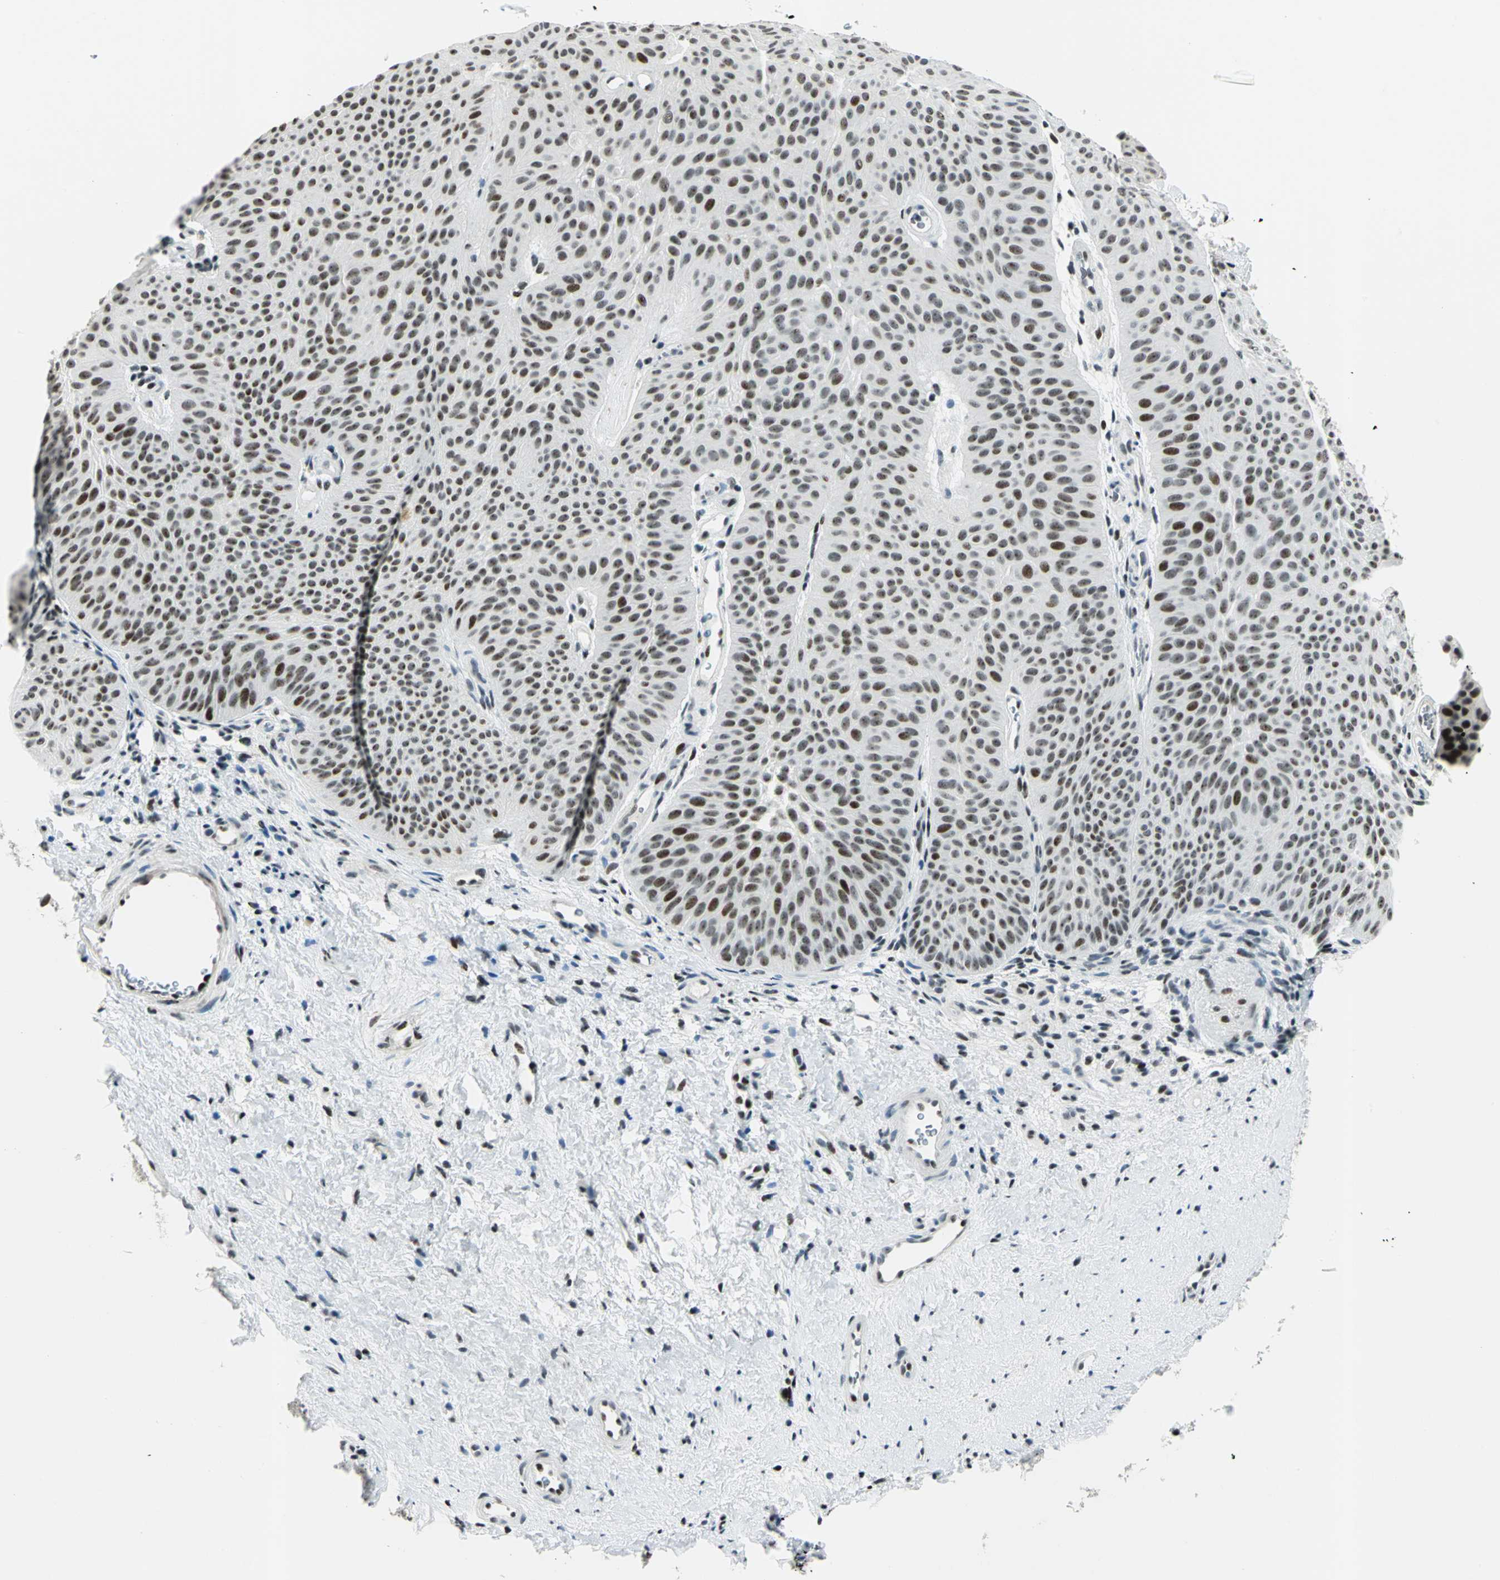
{"staining": {"intensity": "strong", "quantity": ">75%", "location": "nuclear"}, "tissue": "urothelial cancer", "cell_type": "Tumor cells", "image_type": "cancer", "snomed": [{"axis": "morphology", "description": "Urothelial carcinoma, Low grade"}, {"axis": "topography", "description": "Urinary bladder"}], "caption": "Protein expression analysis of human urothelial carcinoma (low-grade) reveals strong nuclear positivity in about >75% of tumor cells. (Brightfield microscopy of DAB IHC at high magnification).", "gene": "KAT6B", "patient": {"sex": "female", "age": 60}}